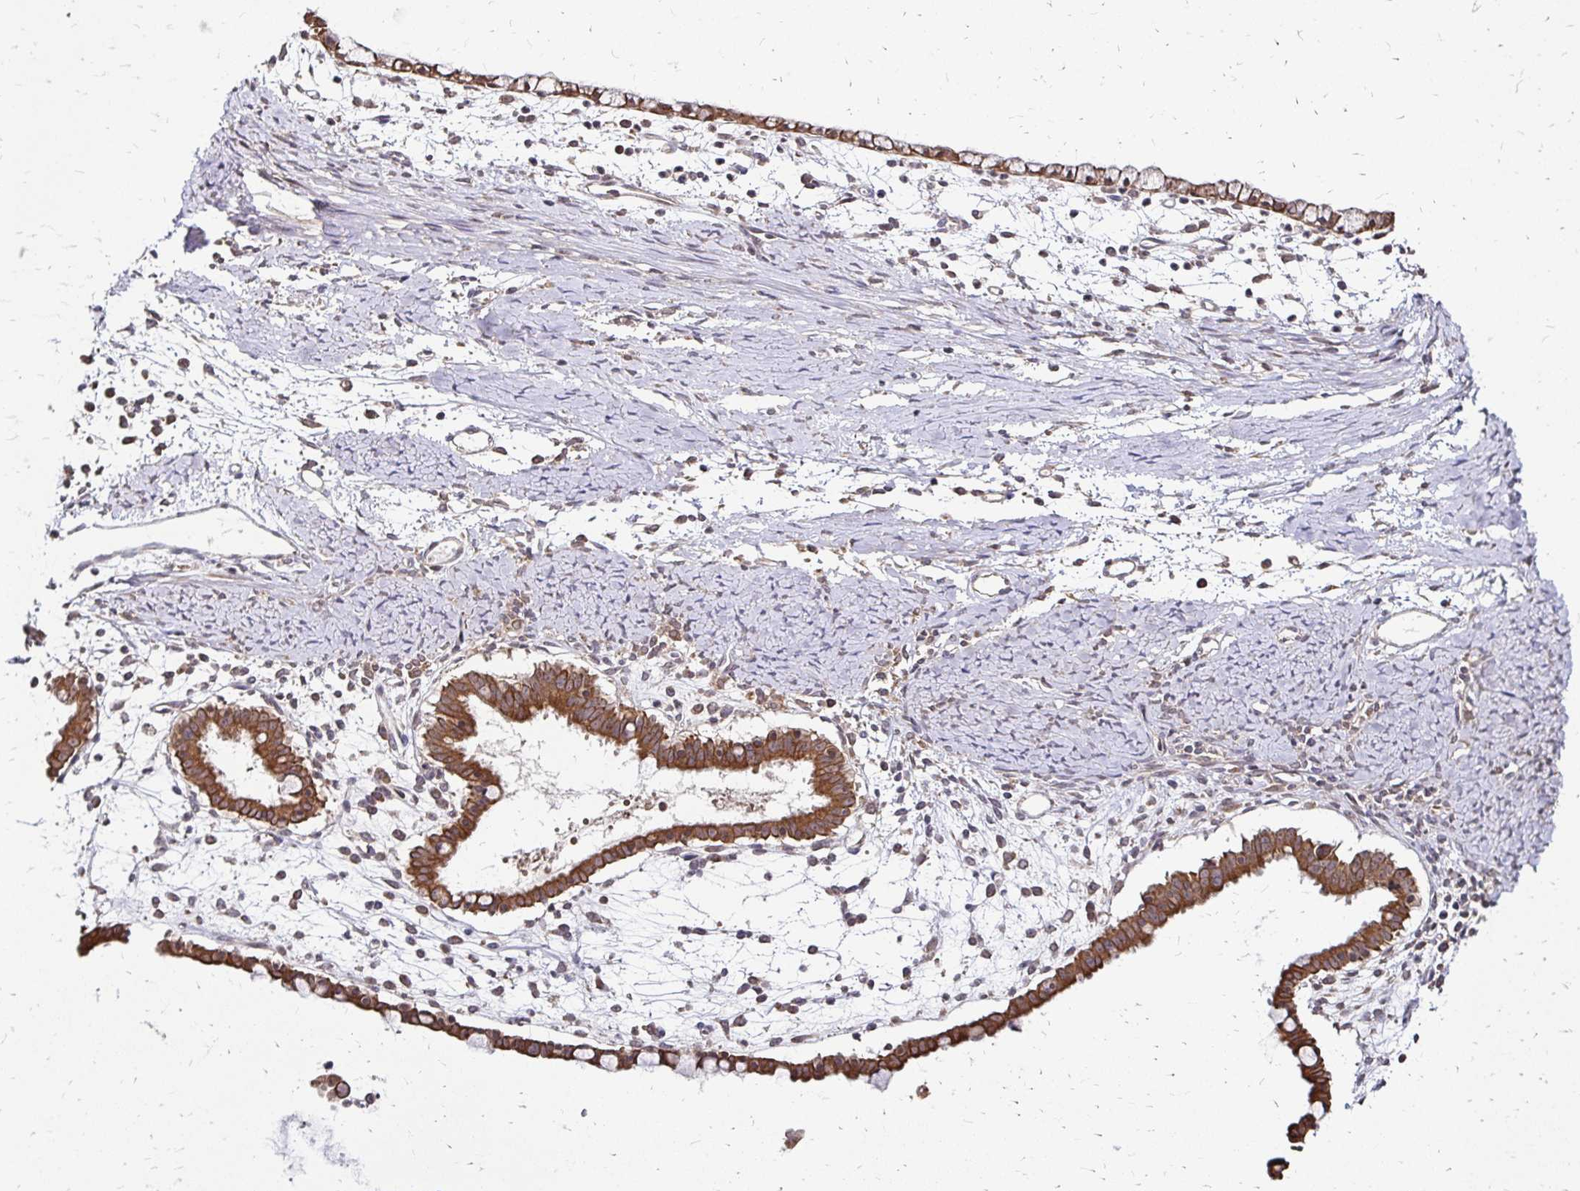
{"staining": {"intensity": "strong", "quantity": ">75%", "location": "cytoplasmic/membranous"}, "tissue": "ovarian cancer", "cell_type": "Tumor cells", "image_type": "cancer", "snomed": [{"axis": "morphology", "description": "Cystadenocarcinoma, mucinous, NOS"}, {"axis": "topography", "description": "Ovary"}], "caption": "There is high levels of strong cytoplasmic/membranous expression in tumor cells of ovarian cancer, as demonstrated by immunohistochemical staining (brown color).", "gene": "ZW10", "patient": {"sex": "female", "age": 61}}